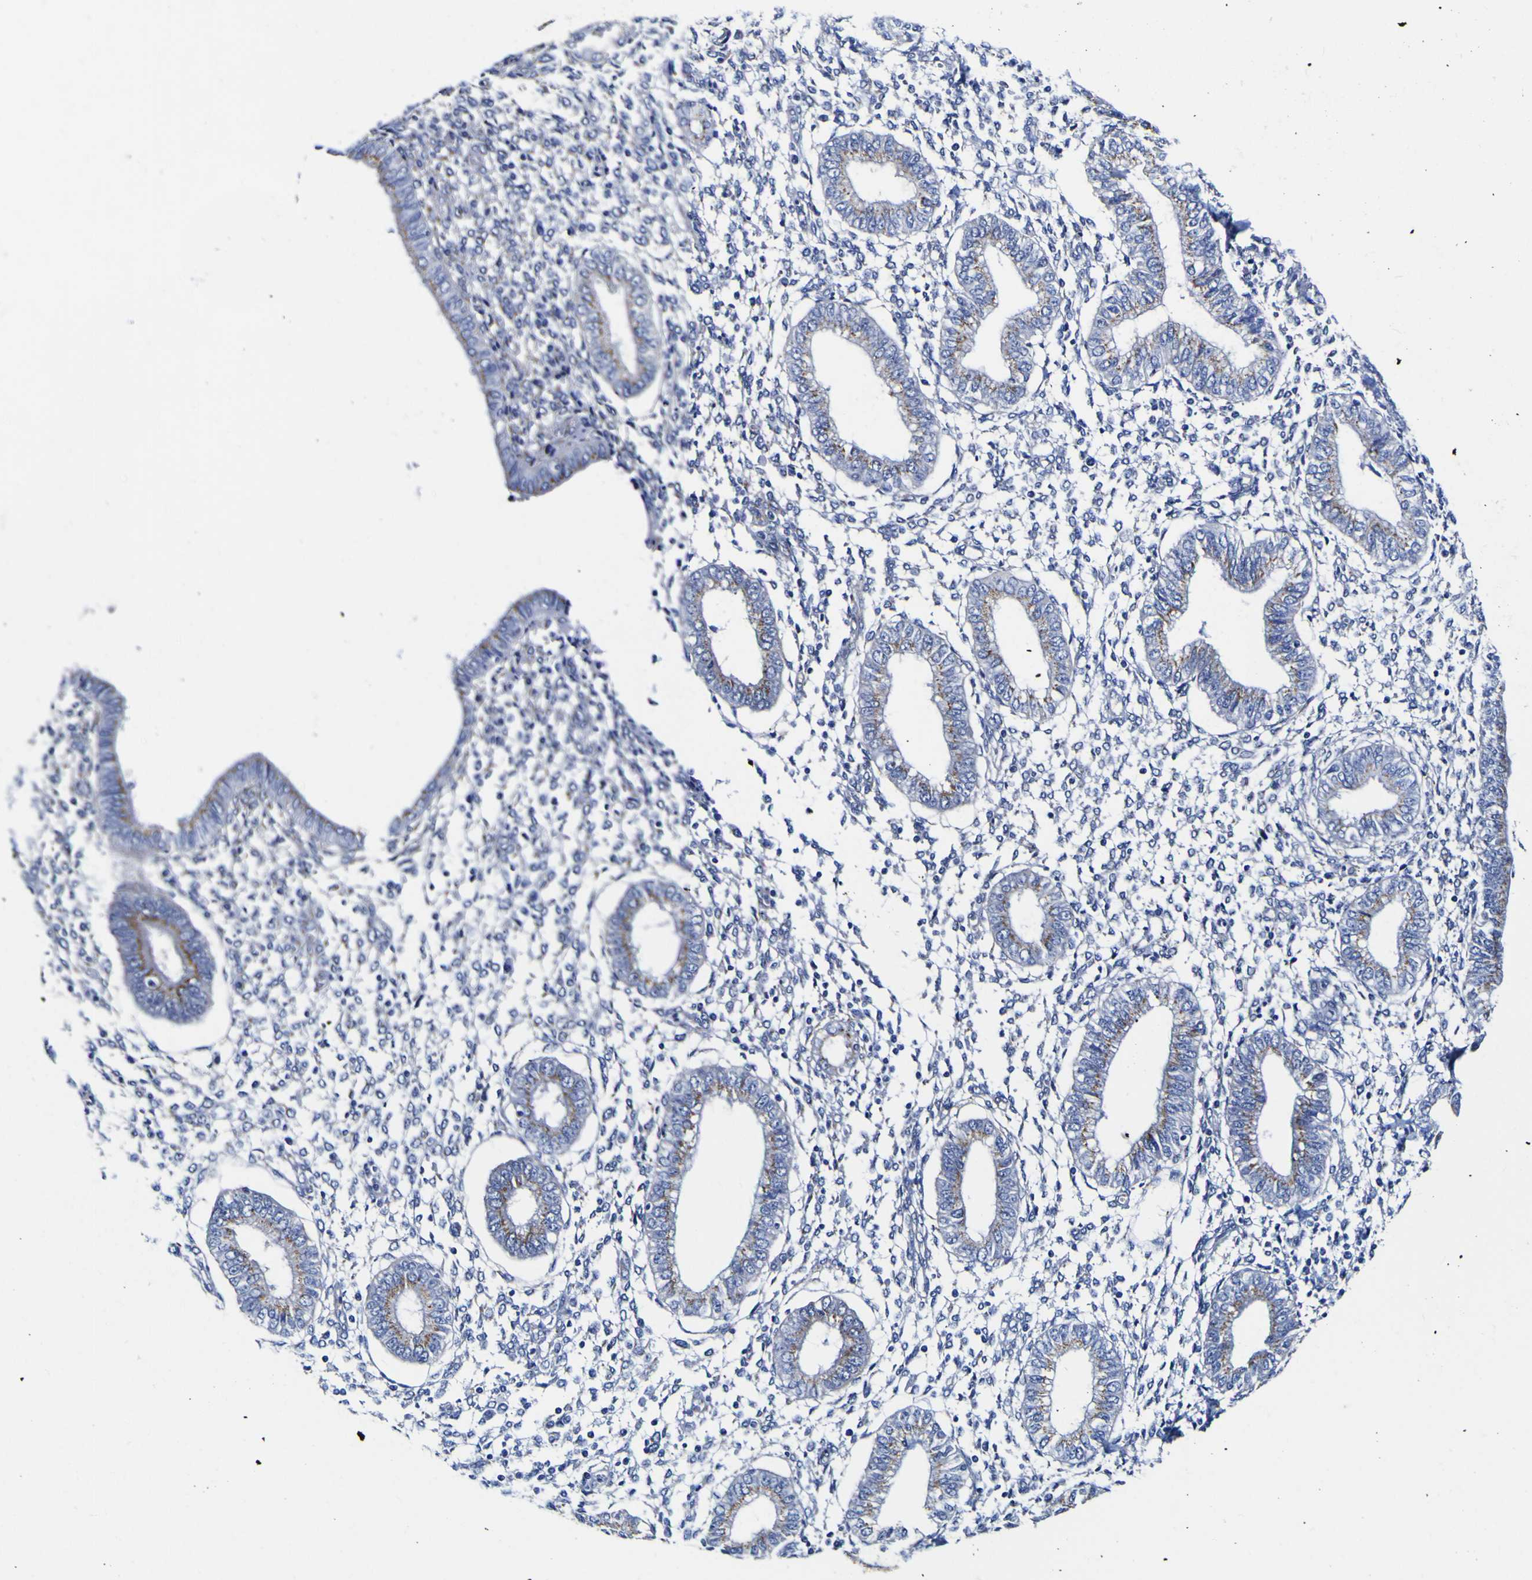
{"staining": {"intensity": "negative", "quantity": "none", "location": "none"}, "tissue": "endometrium", "cell_type": "Cells in endometrial stroma", "image_type": "normal", "snomed": [{"axis": "morphology", "description": "Normal tissue, NOS"}, {"axis": "topography", "description": "Endometrium"}], "caption": "Immunohistochemistry photomicrograph of normal endometrium: human endometrium stained with DAB (3,3'-diaminobenzidine) shows no significant protein positivity in cells in endometrial stroma.", "gene": "GOLM1", "patient": {"sex": "female", "age": 50}}